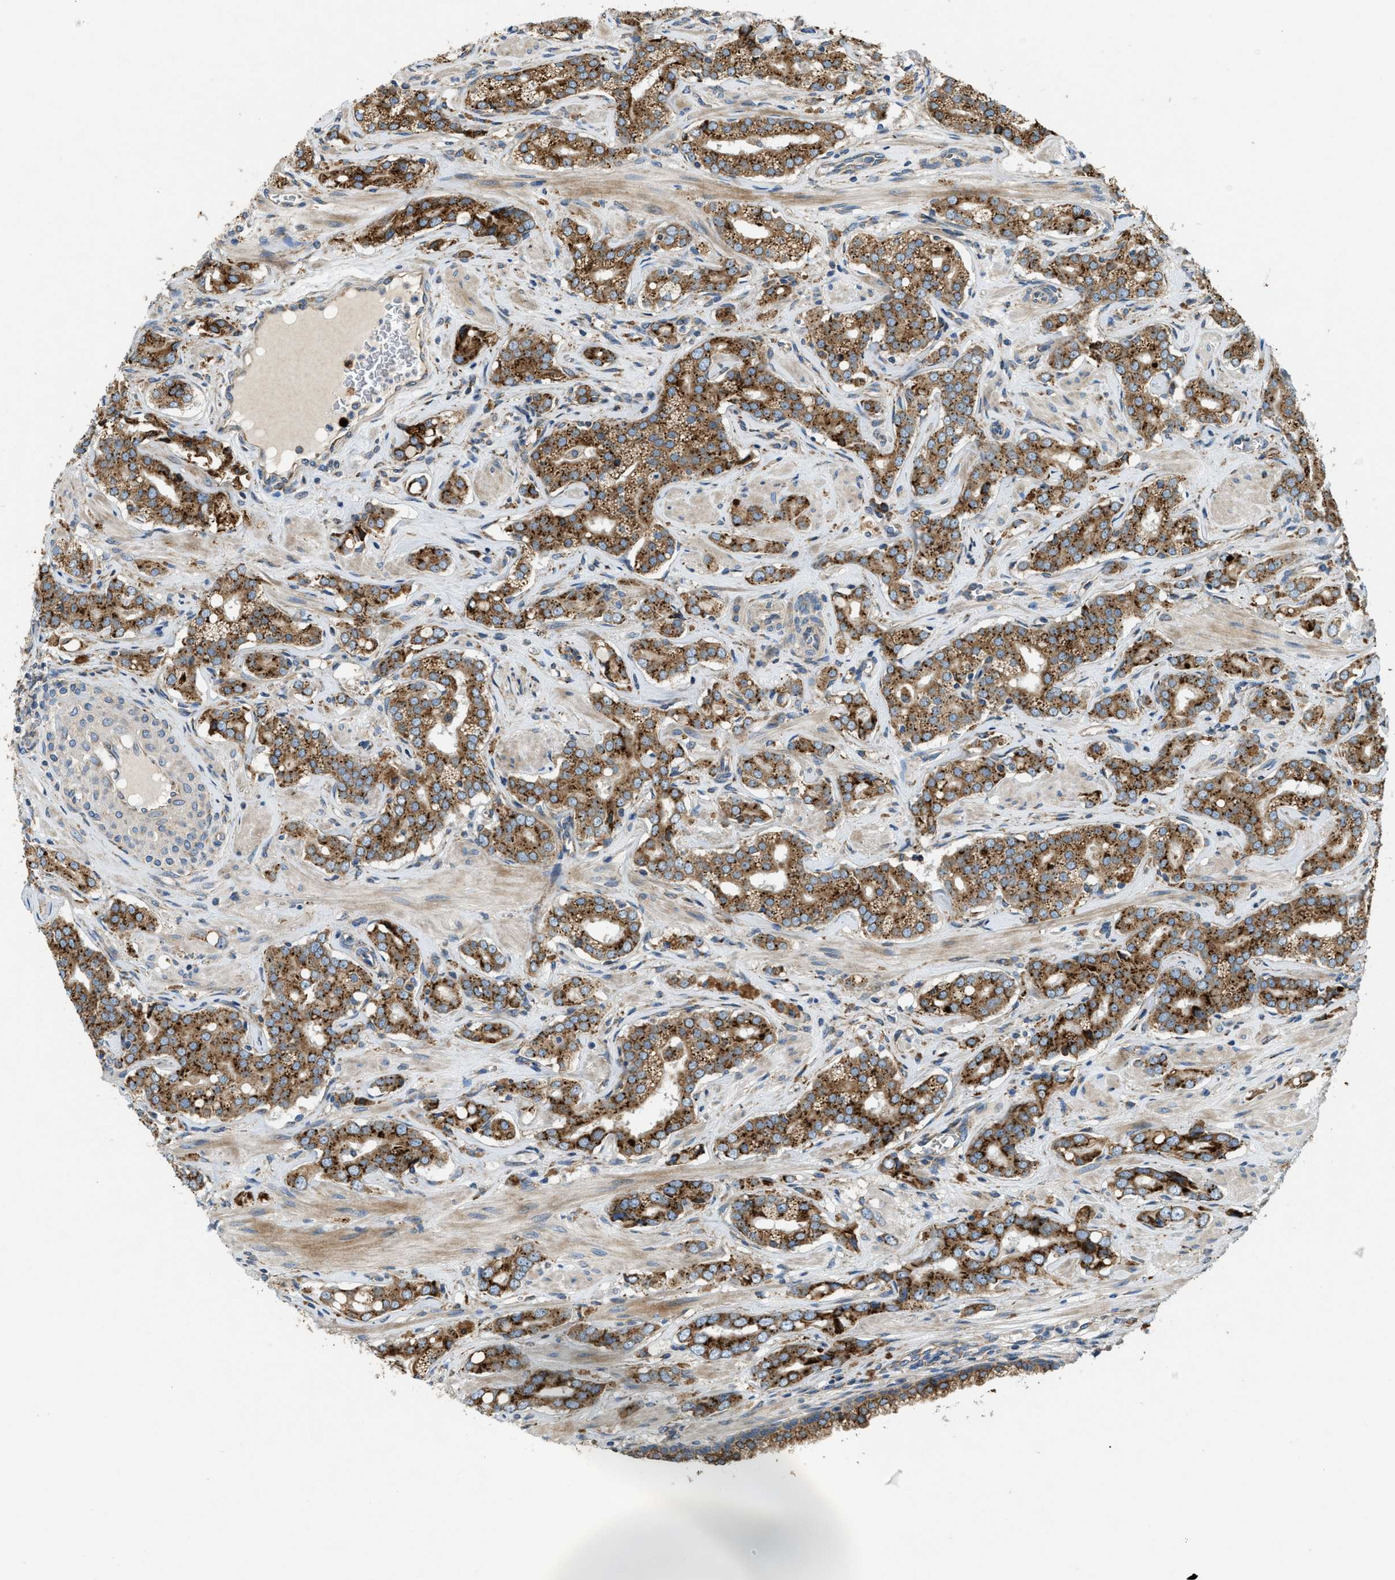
{"staining": {"intensity": "strong", "quantity": ">75%", "location": "cytoplasmic/membranous"}, "tissue": "prostate cancer", "cell_type": "Tumor cells", "image_type": "cancer", "snomed": [{"axis": "morphology", "description": "Adenocarcinoma, High grade"}, {"axis": "topography", "description": "Prostate"}], "caption": "Approximately >75% of tumor cells in human prostate cancer (high-grade adenocarcinoma) show strong cytoplasmic/membranous protein expression as visualized by brown immunohistochemical staining.", "gene": "TMEM68", "patient": {"sex": "male", "age": 52}}